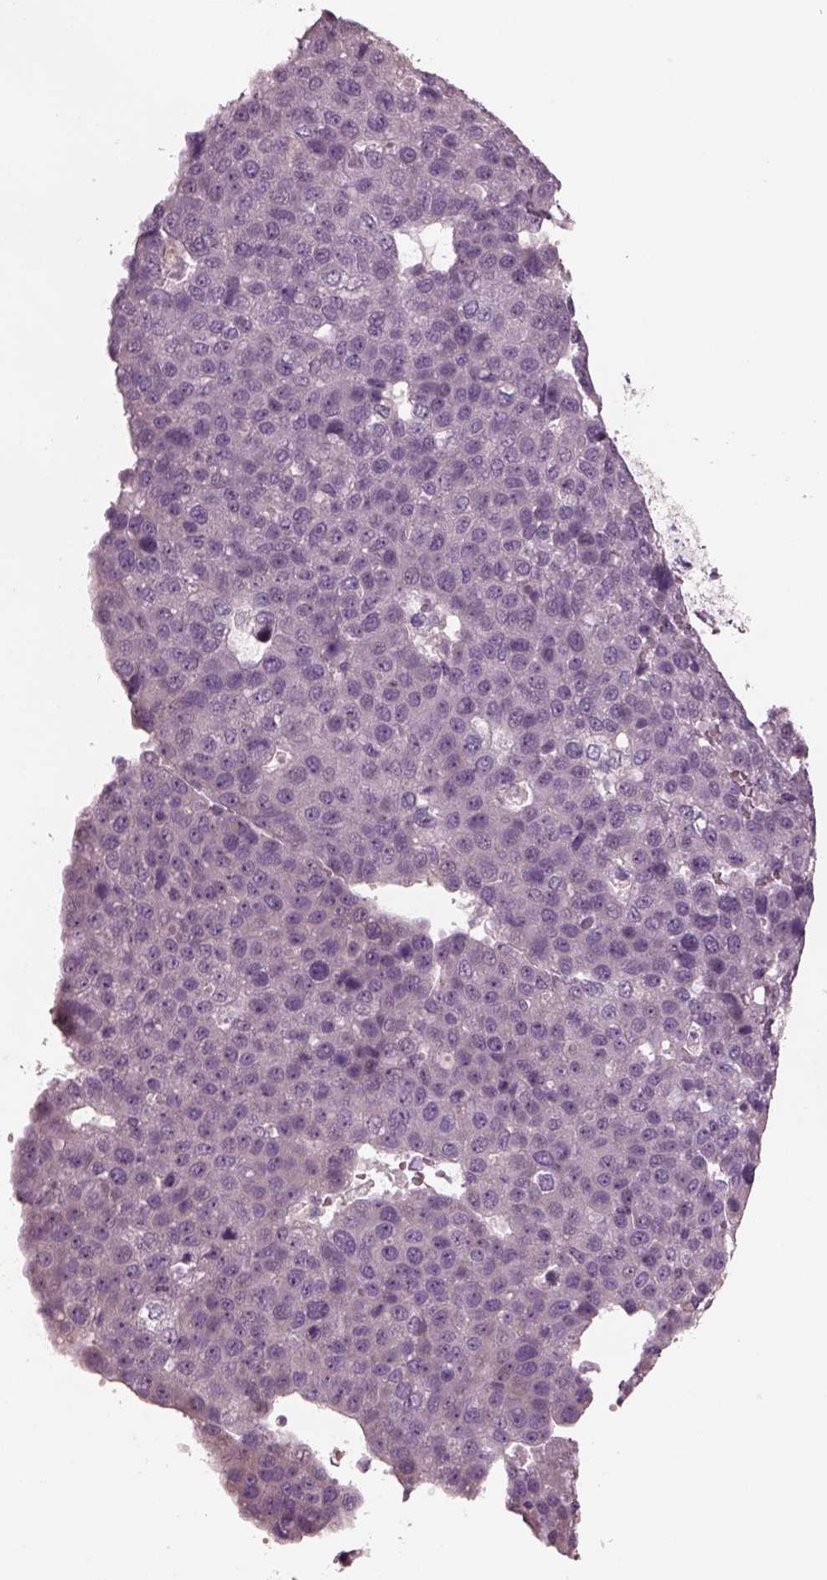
{"staining": {"intensity": "negative", "quantity": "none", "location": "none"}, "tissue": "pancreatic cancer", "cell_type": "Tumor cells", "image_type": "cancer", "snomed": [{"axis": "morphology", "description": "Adenocarcinoma, NOS"}, {"axis": "topography", "description": "Pancreas"}], "caption": "Image shows no significant protein expression in tumor cells of pancreatic adenocarcinoma. (Stains: DAB (3,3'-diaminobenzidine) IHC with hematoxylin counter stain, Microscopy: brightfield microscopy at high magnification).", "gene": "RCVRN", "patient": {"sex": "female", "age": 61}}